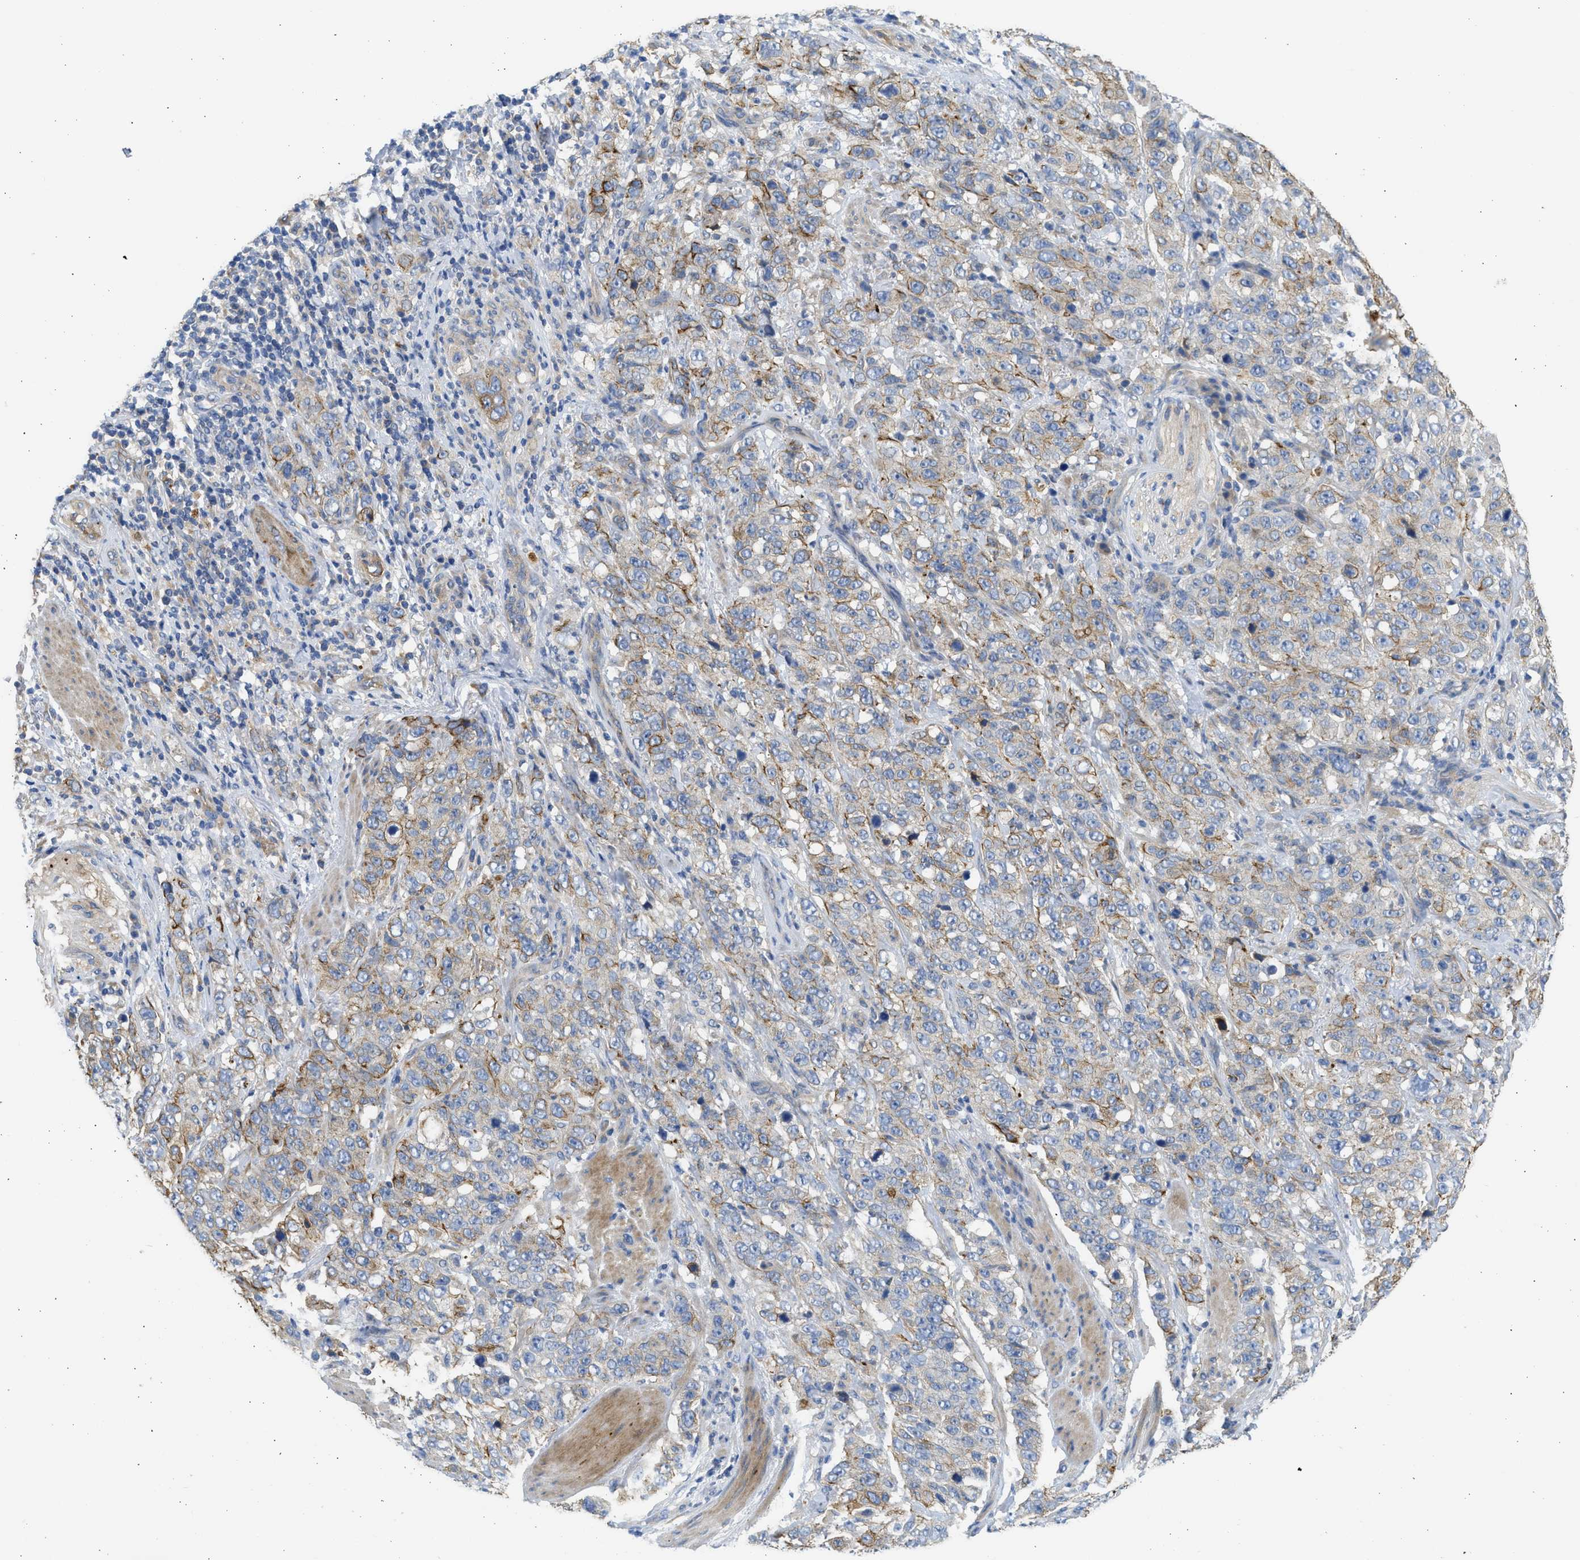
{"staining": {"intensity": "moderate", "quantity": "25%-75%", "location": "cytoplasmic/membranous"}, "tissue": "stomach cancer", "cell_type": "Tumor cells", "image_type": "cancer", "snomed": [{"axis": "morphology", "description": "Adenocarcinoma, NOS"}, {"axis": "topography", "description": "Stomach"}], "caption": "Human stomach cancer stained with a brown dye reveals moderate cytoplasmic/membranous positive positivity in about 25%-75% of tumor cells.", "gene": "CSRNP2", "patient": {"sex": "male", "age": 48}}